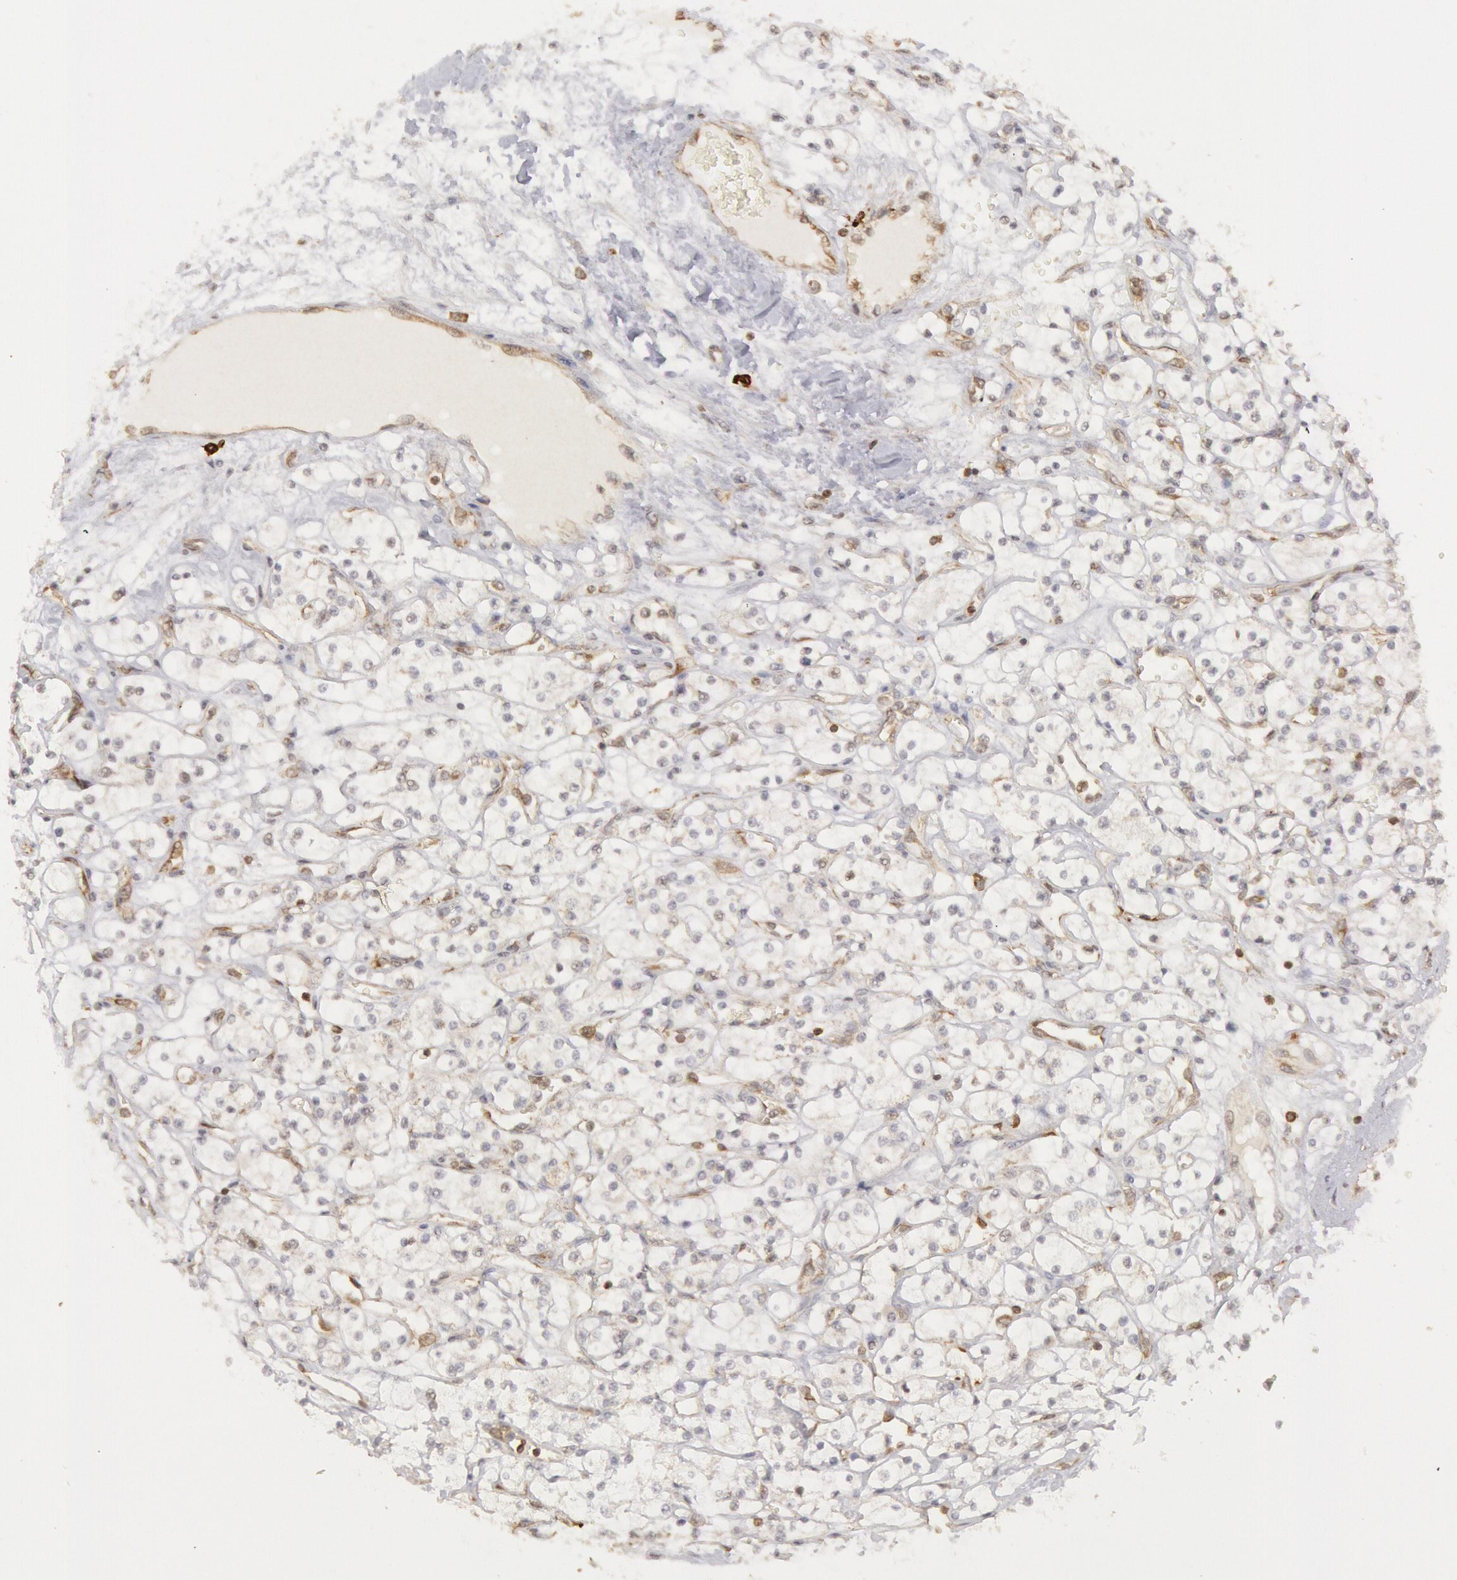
{"staining": {"intensity": "negative", "quantity": "none", "location": "none"}, "tissue": "renal cancer", "cell_type": "Tumor cells", "image_type": "cancer", "snomed": [{"axis": "morphology", "description": "Adenocarcinoma, NOS"}, {"axis": "topography", "description": "Kidney"}], "caption": "Human adenocarcinoma (renal) stained for a protein using immunohistochemistry exhibits no staining in tumor cells.", "gene": "TAP2", "patient": {"sex": "male", "age": 61}}